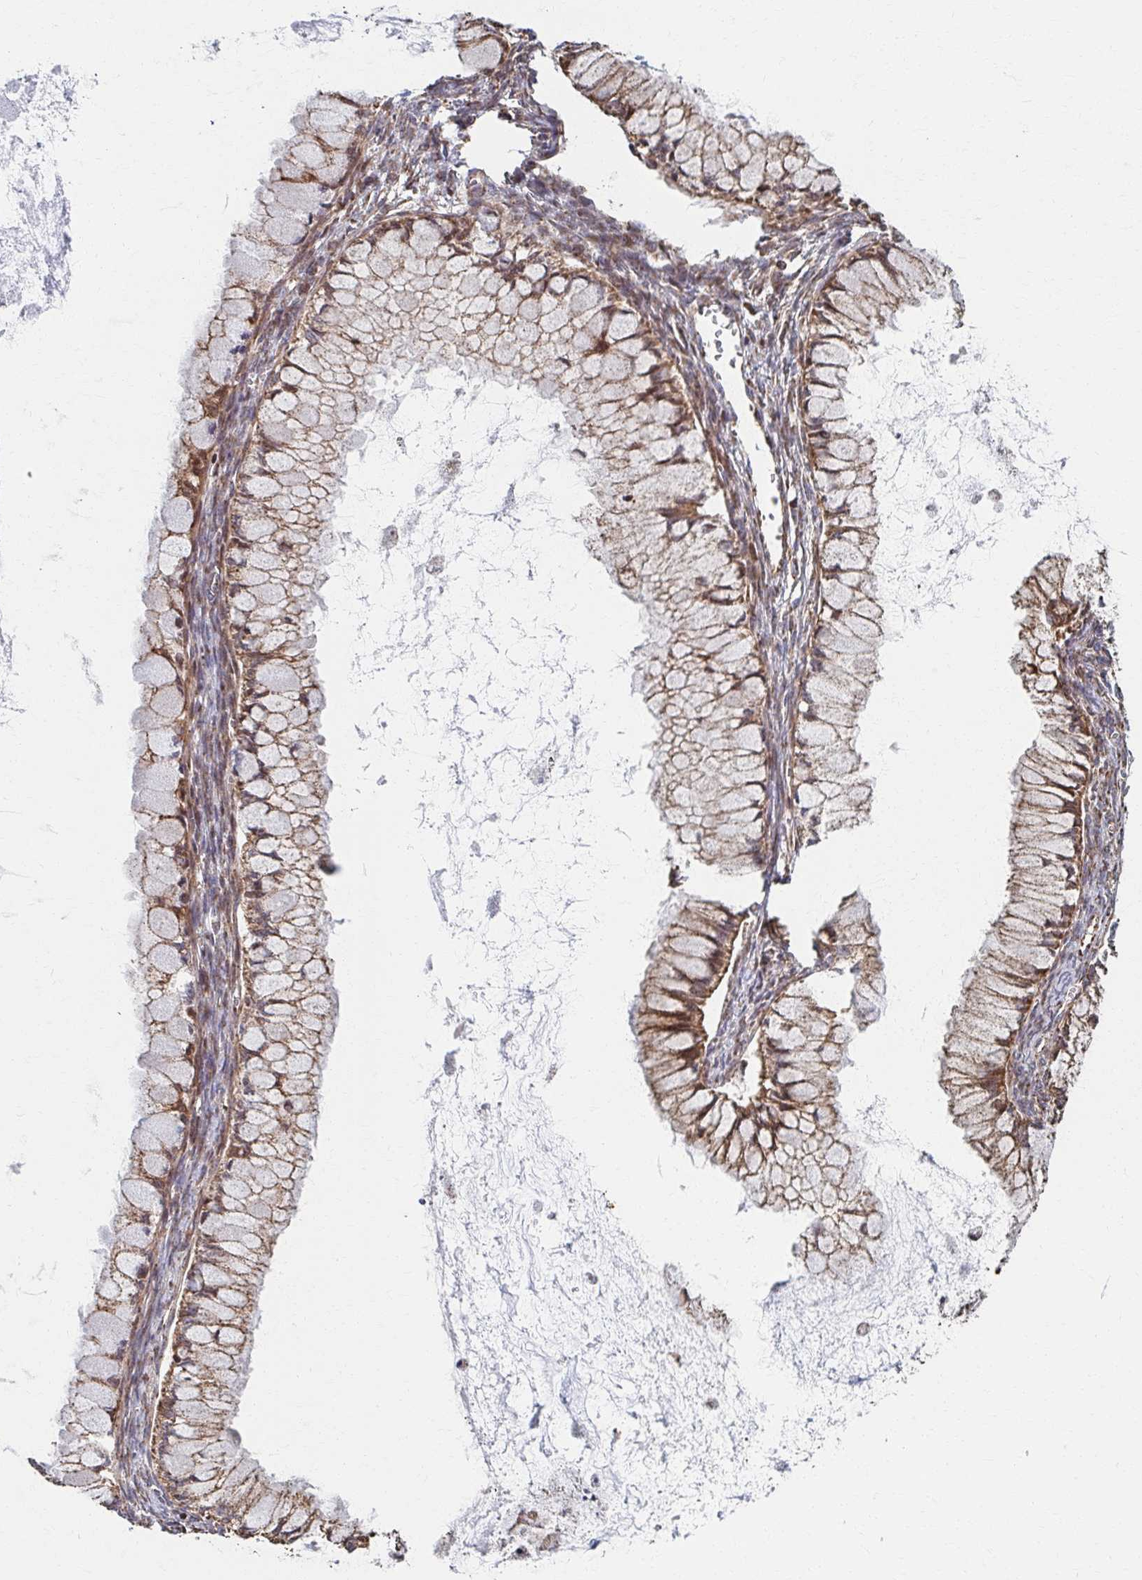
{"staining": {"intensity": "moderate", "quantity": ">75%", "location": "cytoplasmic/membranous"}, "tissue": "ovarian cancer", "cell_type": "Tumor cells", "image_type": "cancer", "snomed": [{"axis": "morphology", "description": "Cystadenocarcinoma, mucinous, NOS"}, {"axis": "topography", "description": "Ovary"}], "caption": "A photomicrograph showing moderate cytoplasmic/membranous positivity in about >75% of tumor cells in ovarian cancer (mucinous cystadenocarcinoma), as visualized by brown immunohistochemical staining.", "gene": "SAT1", "patient": {"sex": "female", "age": 34}}